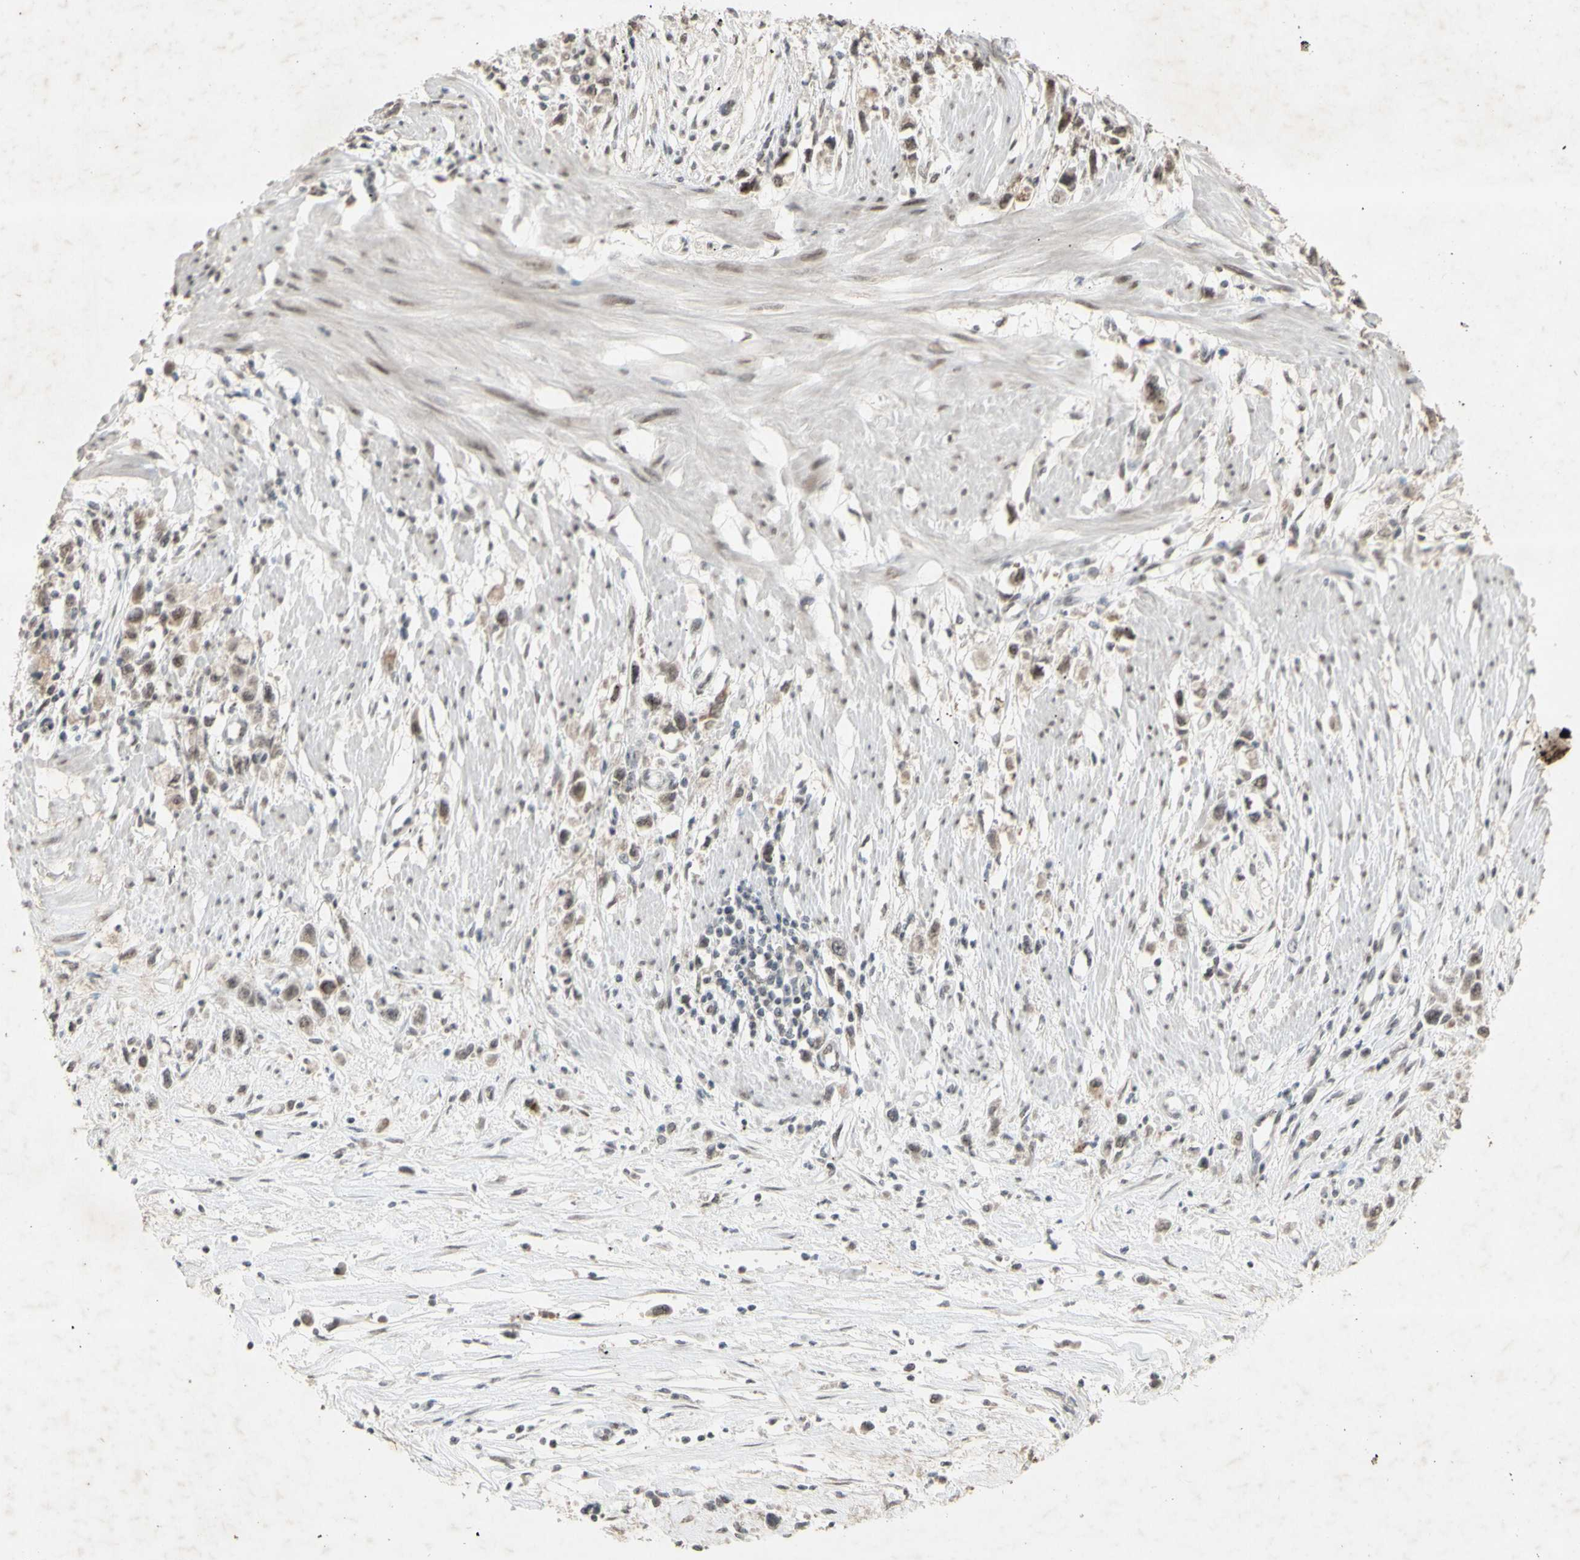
{"staining": {"intensity": "moderate", "quantity": "25%-75%", "location": "cytoplasmic/membranous,nuclear"}, "tissue": "stomach cancer", "cell_type": "Tumor cells", "image_type": "cancer", "snomed": [{"axis": "morphology", "description": "Adenocarcinoma, NOS"}, {"axis": "topography", "description": "Stomach"}], "caption": "This is a photomicrograph of immunohistochemistry (IHC) staining of stomach adenocarcinoma, which shows moderate expression in the cytoplasmic/membranous and nuclear of tumor cells.", "gene": "CENPB", "patient": {"sex": "female", "age": 59}}